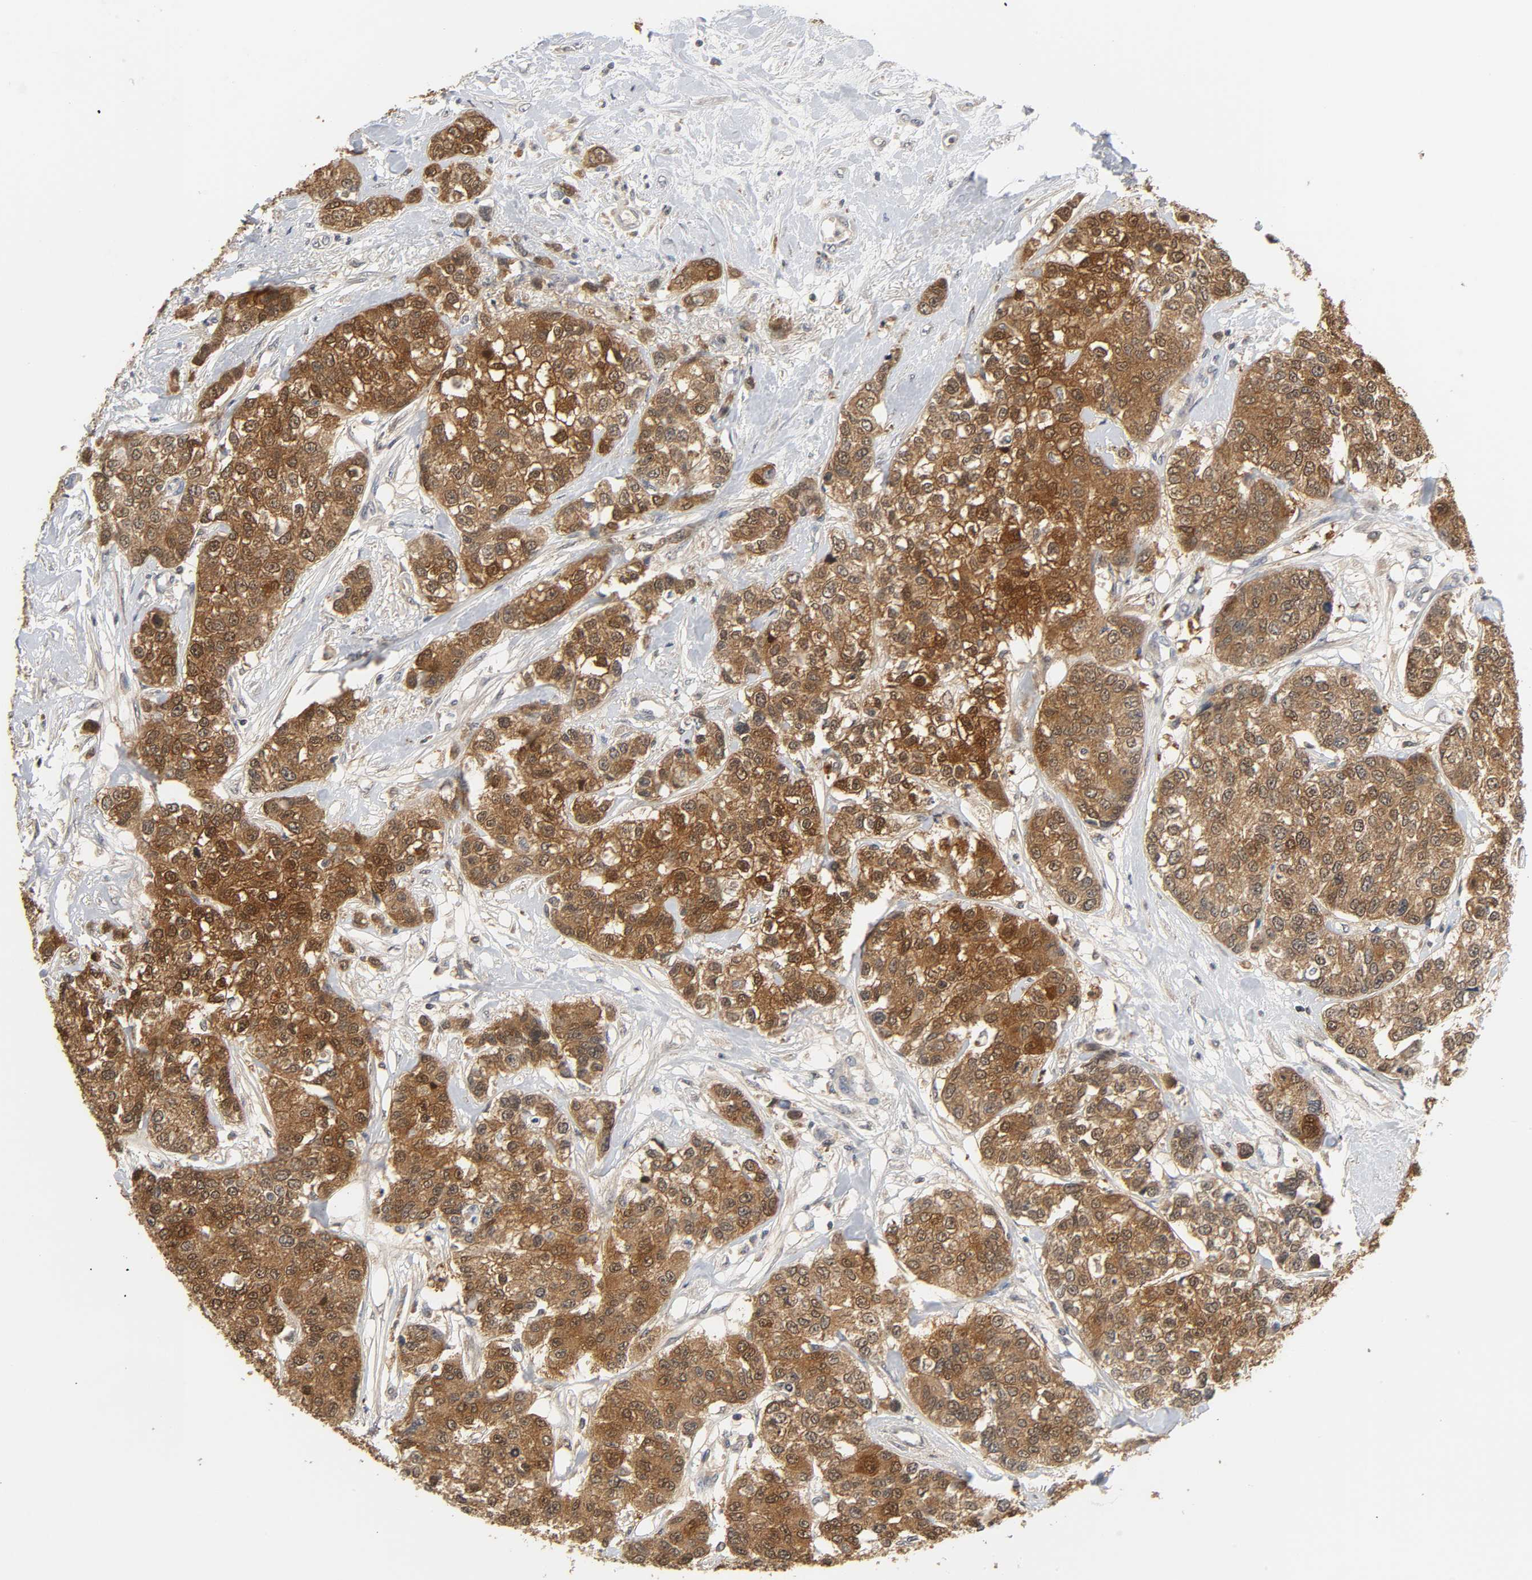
{"staining": {"intensity": "strong", "quantity": ">75%", "location": "cytoplasmic/membranous"}, "tissue": "breast cancer", "cell_type": "Tumor cells", "image_type": "cancer", "snomed": [{"axis": "morphology", "description": "Duct carcinoma"}, {"axis": "topography", "description": "Breast"}], "caption": "Breast infiltrating ductal carcinoma stained with DAB (3,3'-diaminobenzidine) immunohistochemistry exhibits high levels of strong cytoplasmic/membranous staining in approximately >75% of tumor cells. The protein is stained brown, and the nuclei are stained in blue (DAB (3,3'-diaminobenzidine) IHC with brightfield microscopy, high magnification).", "gene": "MIF", "patient": {"sex": "female", "age": 51}}